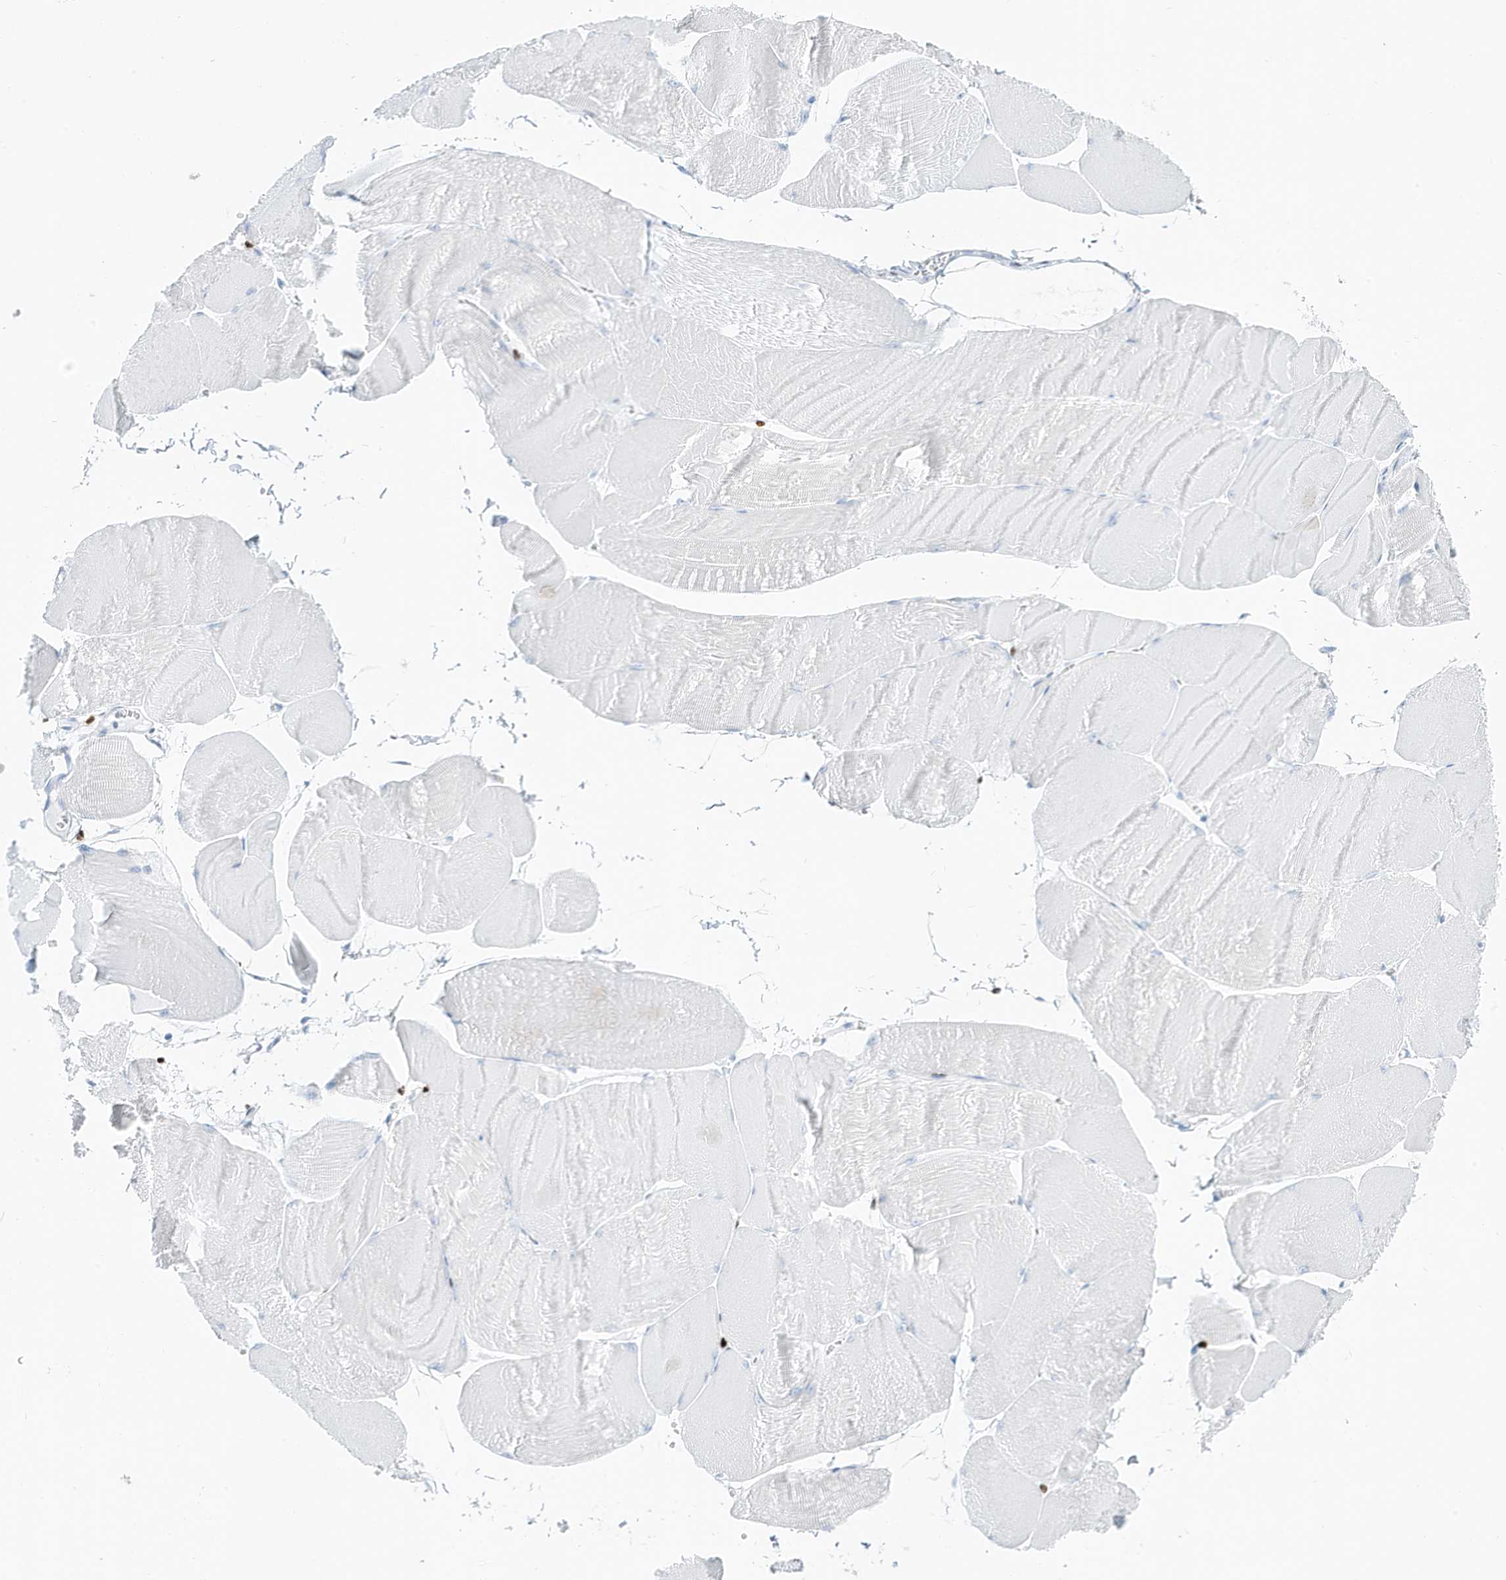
{"staining": {"intensity": "negative", "quantity": "none", "location": "none"}, "tissue": "skeletal muscle", "cell_type": "Myocytes", "image_type": "normal", "snomed": [{"axis": "morphology", "description": "Normal tissue, NOS"}, {"axis": "morphology", "description": "Basal cell carcinoma"}, {"axis": "topography", "description": "Skeletal muscle"}], "caption": "This is an IHC micrograph of benign skeletal muscle. There is no positivity in myocytes.", "gene": "MNDA", "patient": {"sex": "female", "age": 64}}